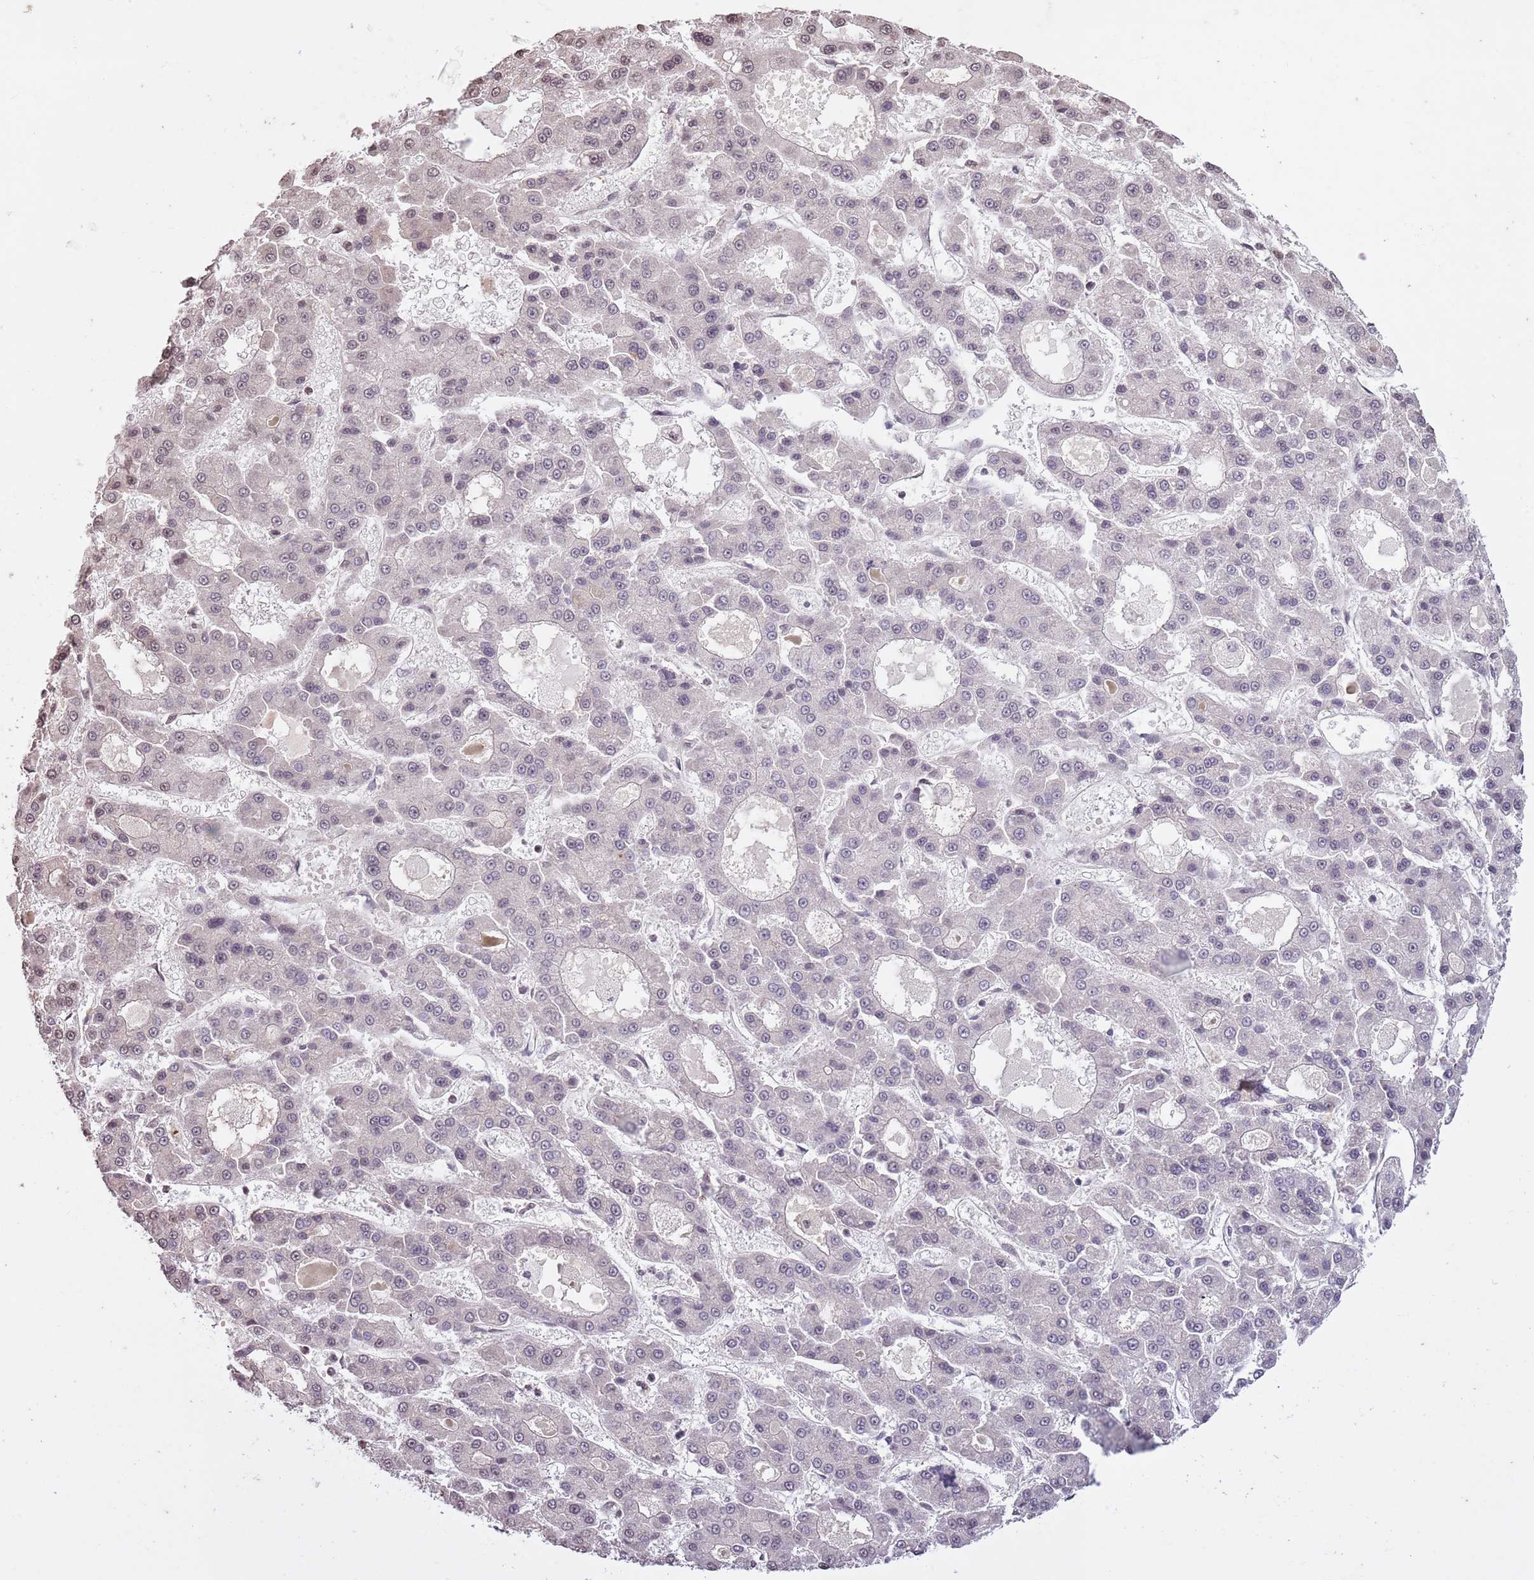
{"staining": {"intensity": "weak", "quantity": "<25%", "location": "cytoplasmic/membranous,nuclear"}, "tissue": "liver cancer", "cell_type": "Tumor cells", "image_type": "cancer", "snomed": [{"axis": "morphology", "description": "Carcinoma, Hepatocellular, NOS"}, {"axis": "topography", "description": "Liver"}], "caption": "Liver cancer (hepatocellular carcinoma) was stained to show a protein in brown. There is no significant positivity in tumor cells.", "gene": "CAPN9", "patient": {"sex": "male", "age": 70}}